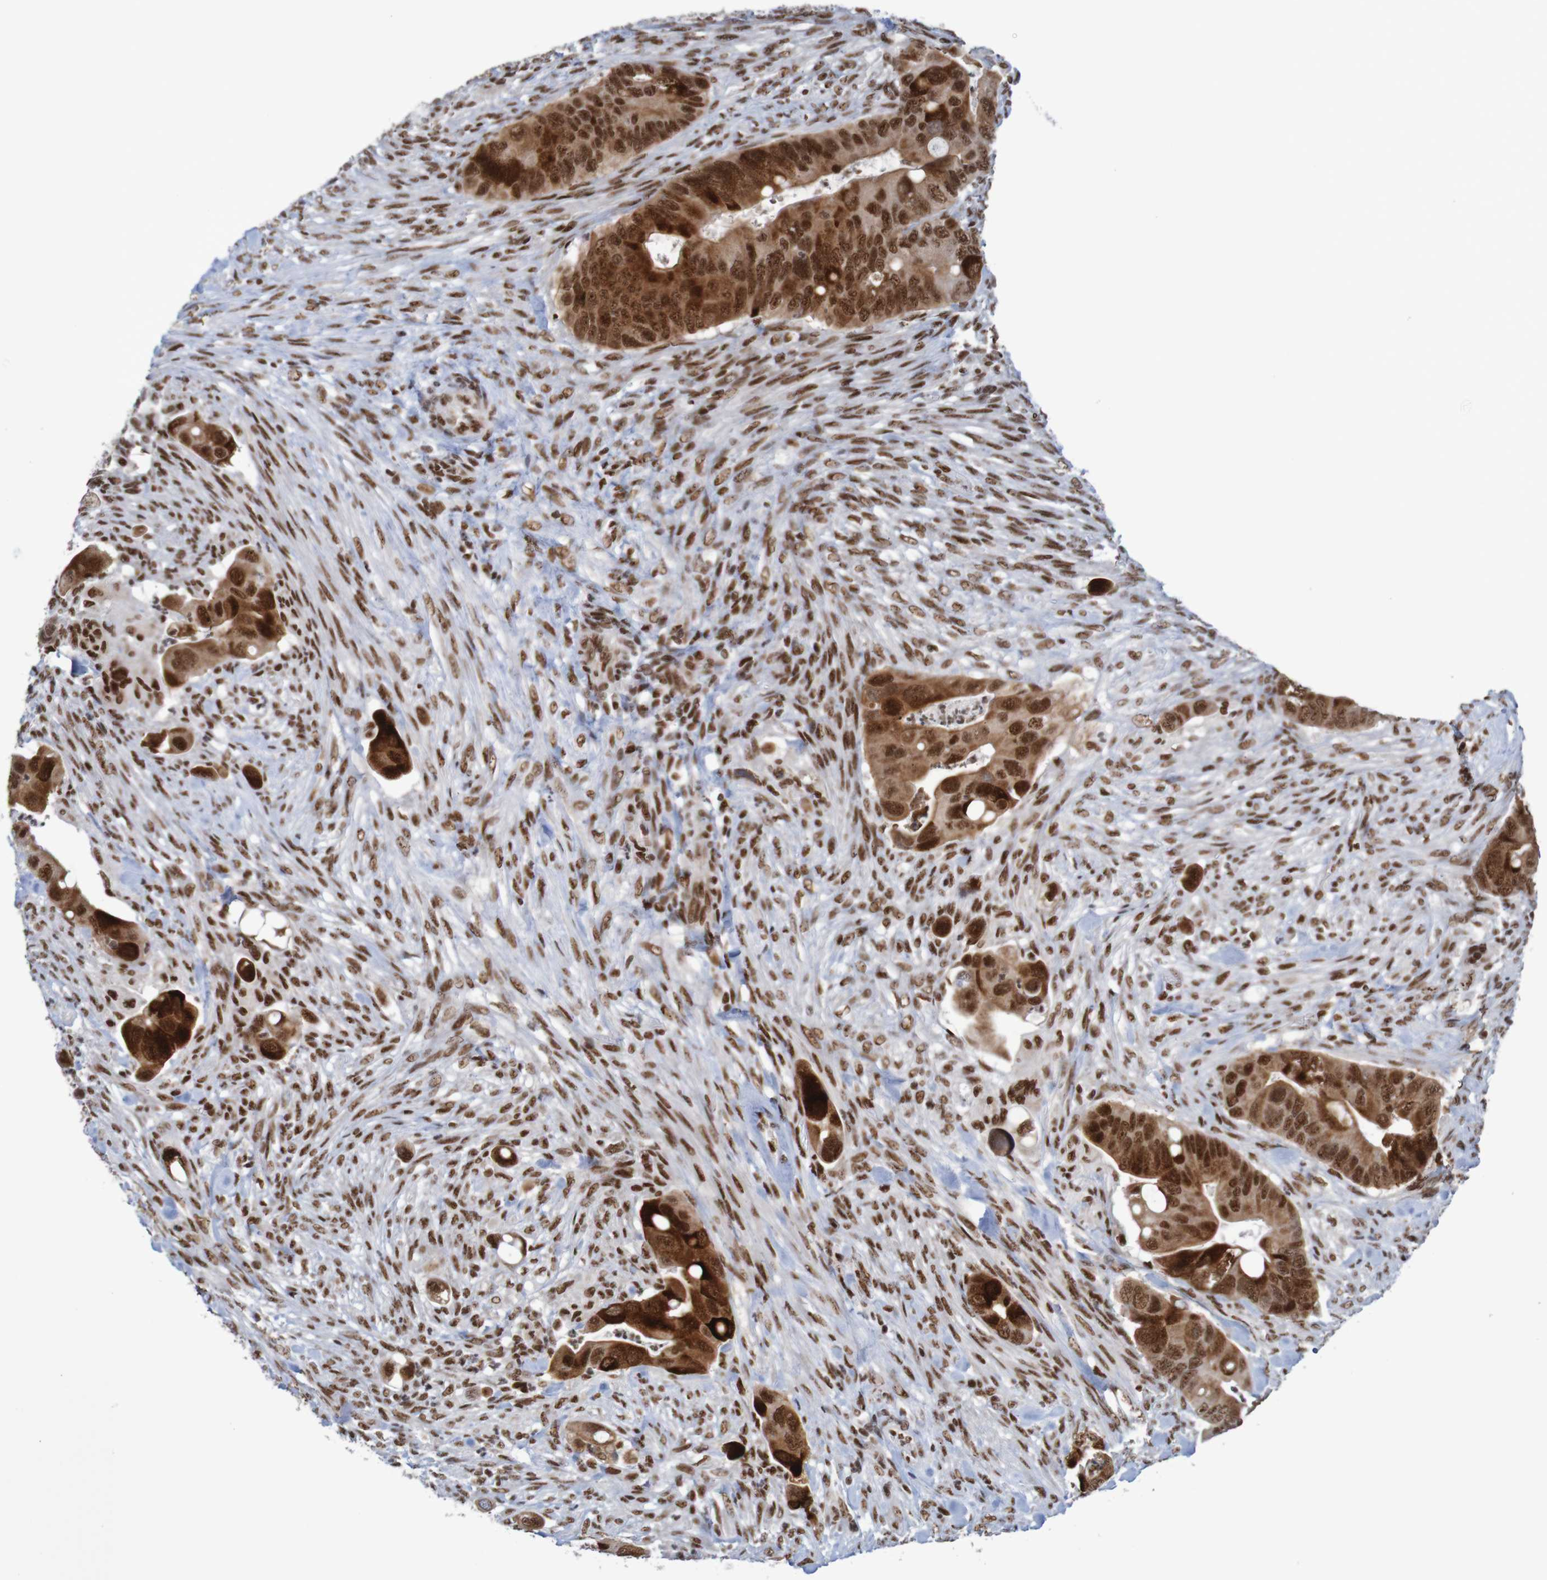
{"staining": {"intensity": "strong", "quantity": ">75%", "location": "nuclear"}, "tissue": "colorectal cancer", "cell_type": "Tumor cells", "image_type": "cancer", "snomed": [{"axis": "morphology", "description": "Adenocarcinoma, NOS"}, {"axis": "topography", "description": "Rectum"}], "caption": "Human colorectal cancer stained with a protein marker shows strong staining in tumor cells.", "gene": "THRAP3", "patient": {"sex": "female", "age": 57}}